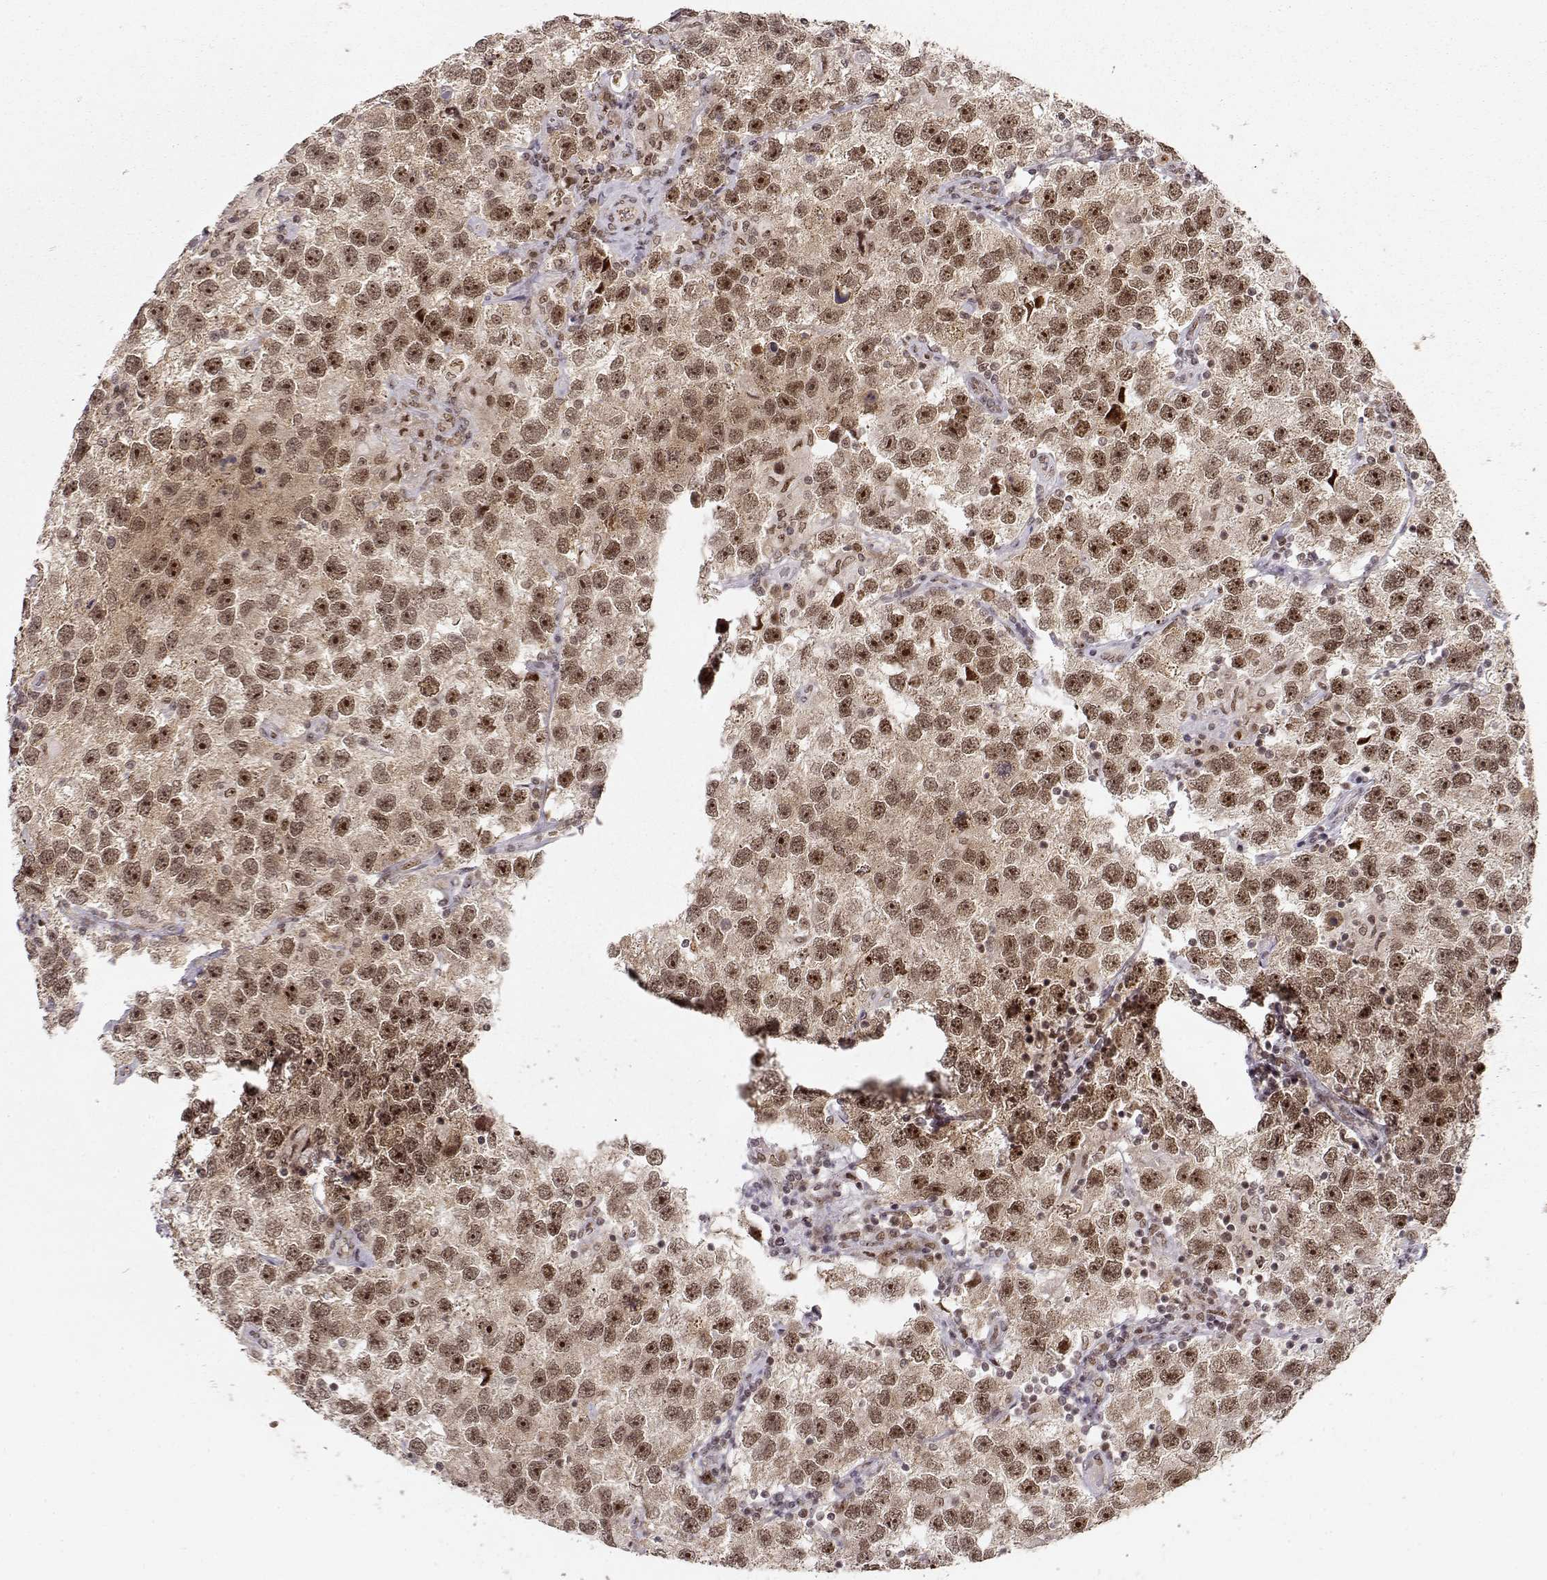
{"staining": {"intensity": "moderate", "quantity": ">75%", "location": "cytoplasmic/membranous,nuclear"}, "tissue": "testis cancer", "cell_type": "Tumor cells", "image_type": "cancer", "snomed": [{"axis": "morphology", "description": "Seminoma, NOS"}, {"axis": "topography", "description": "Testis"}], "caption": "The histopathology image displays immunohistochemical staining of testis cancer. There is moderate cytoplasmic/membranous and nuclear staining is identified in about >75% of tumor cells. (IHC, brightfield microscopy, high magnification).", "gene": "CSNK2A1", "patient": {"sex": "male", "age": 26}}